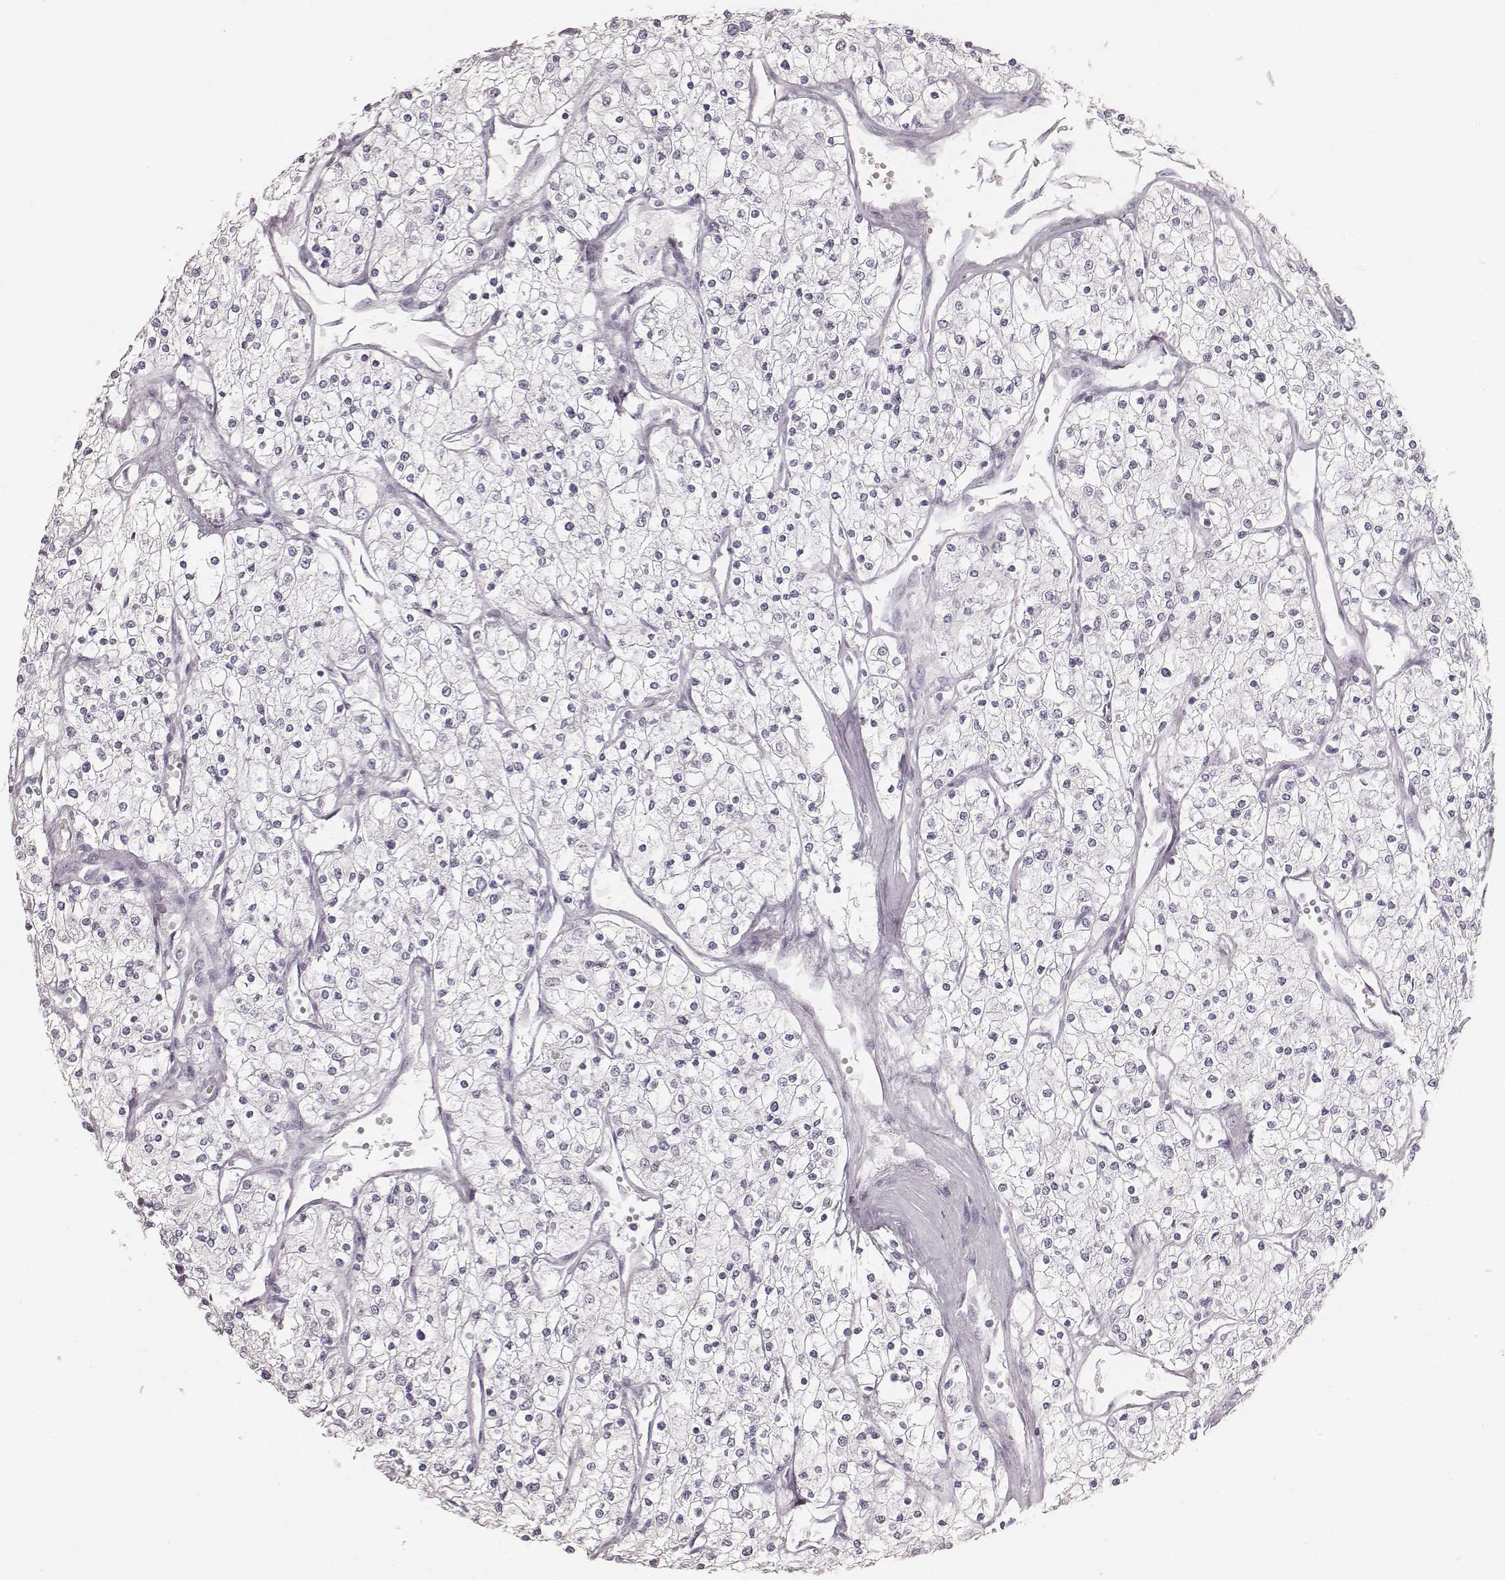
{"staining": {"intensity": "negative", "quantity": "none", "location": "none"}, "tissue": "renal cancer", "cell_type": "Tumor cells", "image_type": "cancer", "snomed": [{"axis": "morphology", "description": "Adenocarcinoma, NOS"}, {"axis": "topography", "description": "Kidney"}], "caption": "Micrograph shows no protein positivity in tumor cells of adenocarcinoma (renal) tissue.", "gene": "KRT34", "patient": {"sex": "male", "age": 80}}